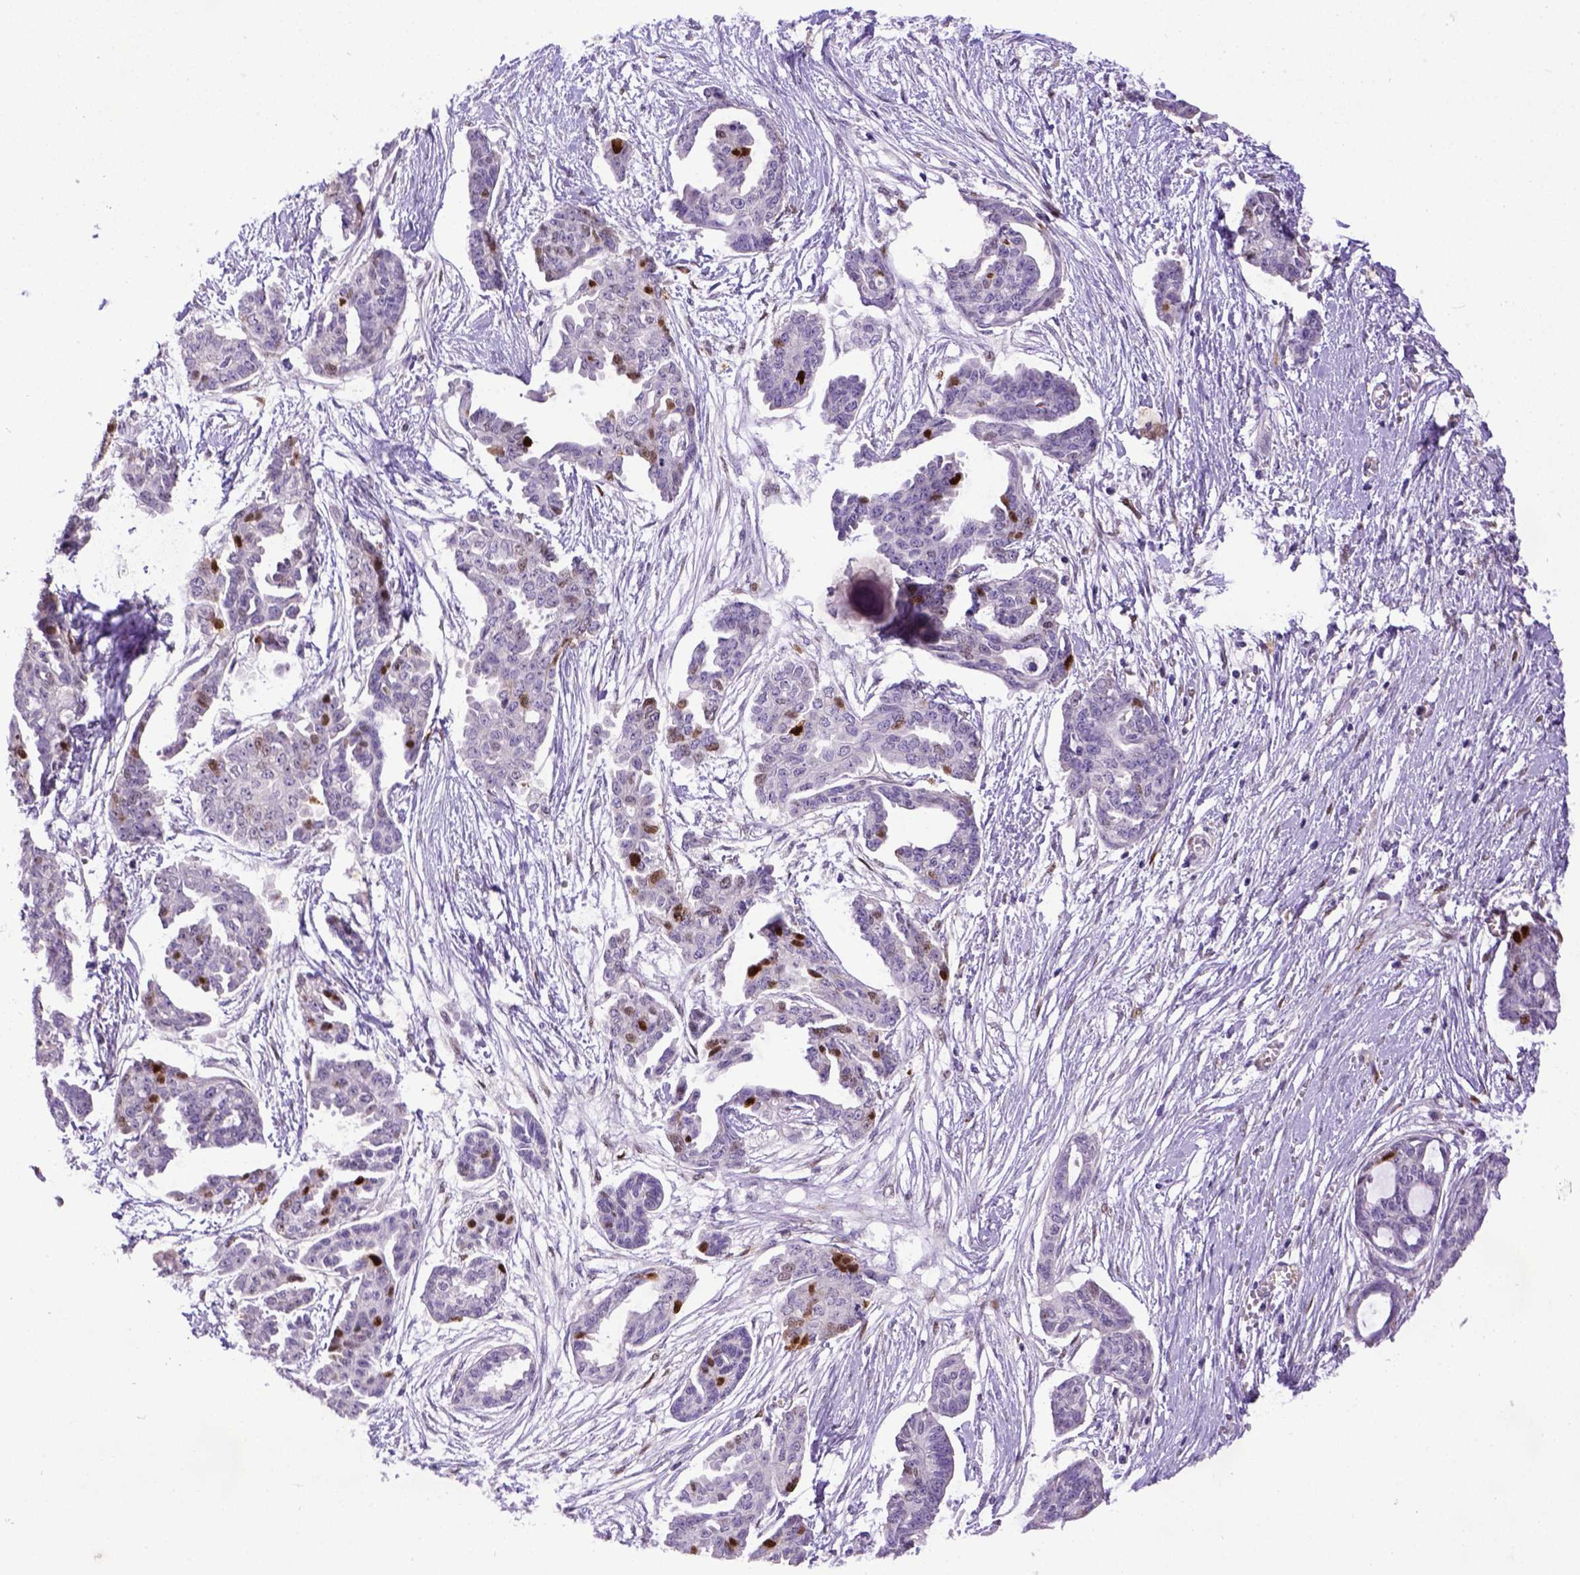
{"staining": {"intensity": "moderate", "quantity": "<25%", "location": "nuclear"}, "tissue": "ovarian cancer", "cell_type": "Tumor cells", "image_type": "cancer", "snomed": [{"axis": "morphology", "description": "Cystadenocarcinoma, serous, NOS"}, {"axis": "topography", "description": "Ovary"}], "caption": "Brown immunohistochemical staining in human ovarian serous cystadenocarcinoma exhibits moderate nuclear positivity in approximately <25% of tumor cells. Using DAB (brown) and hematoxylin (blue) stains, captured at high magnification using brightfield microscopy.", "gene": "CDKN1A", "patient": {"sex": "female", "age": 71}}